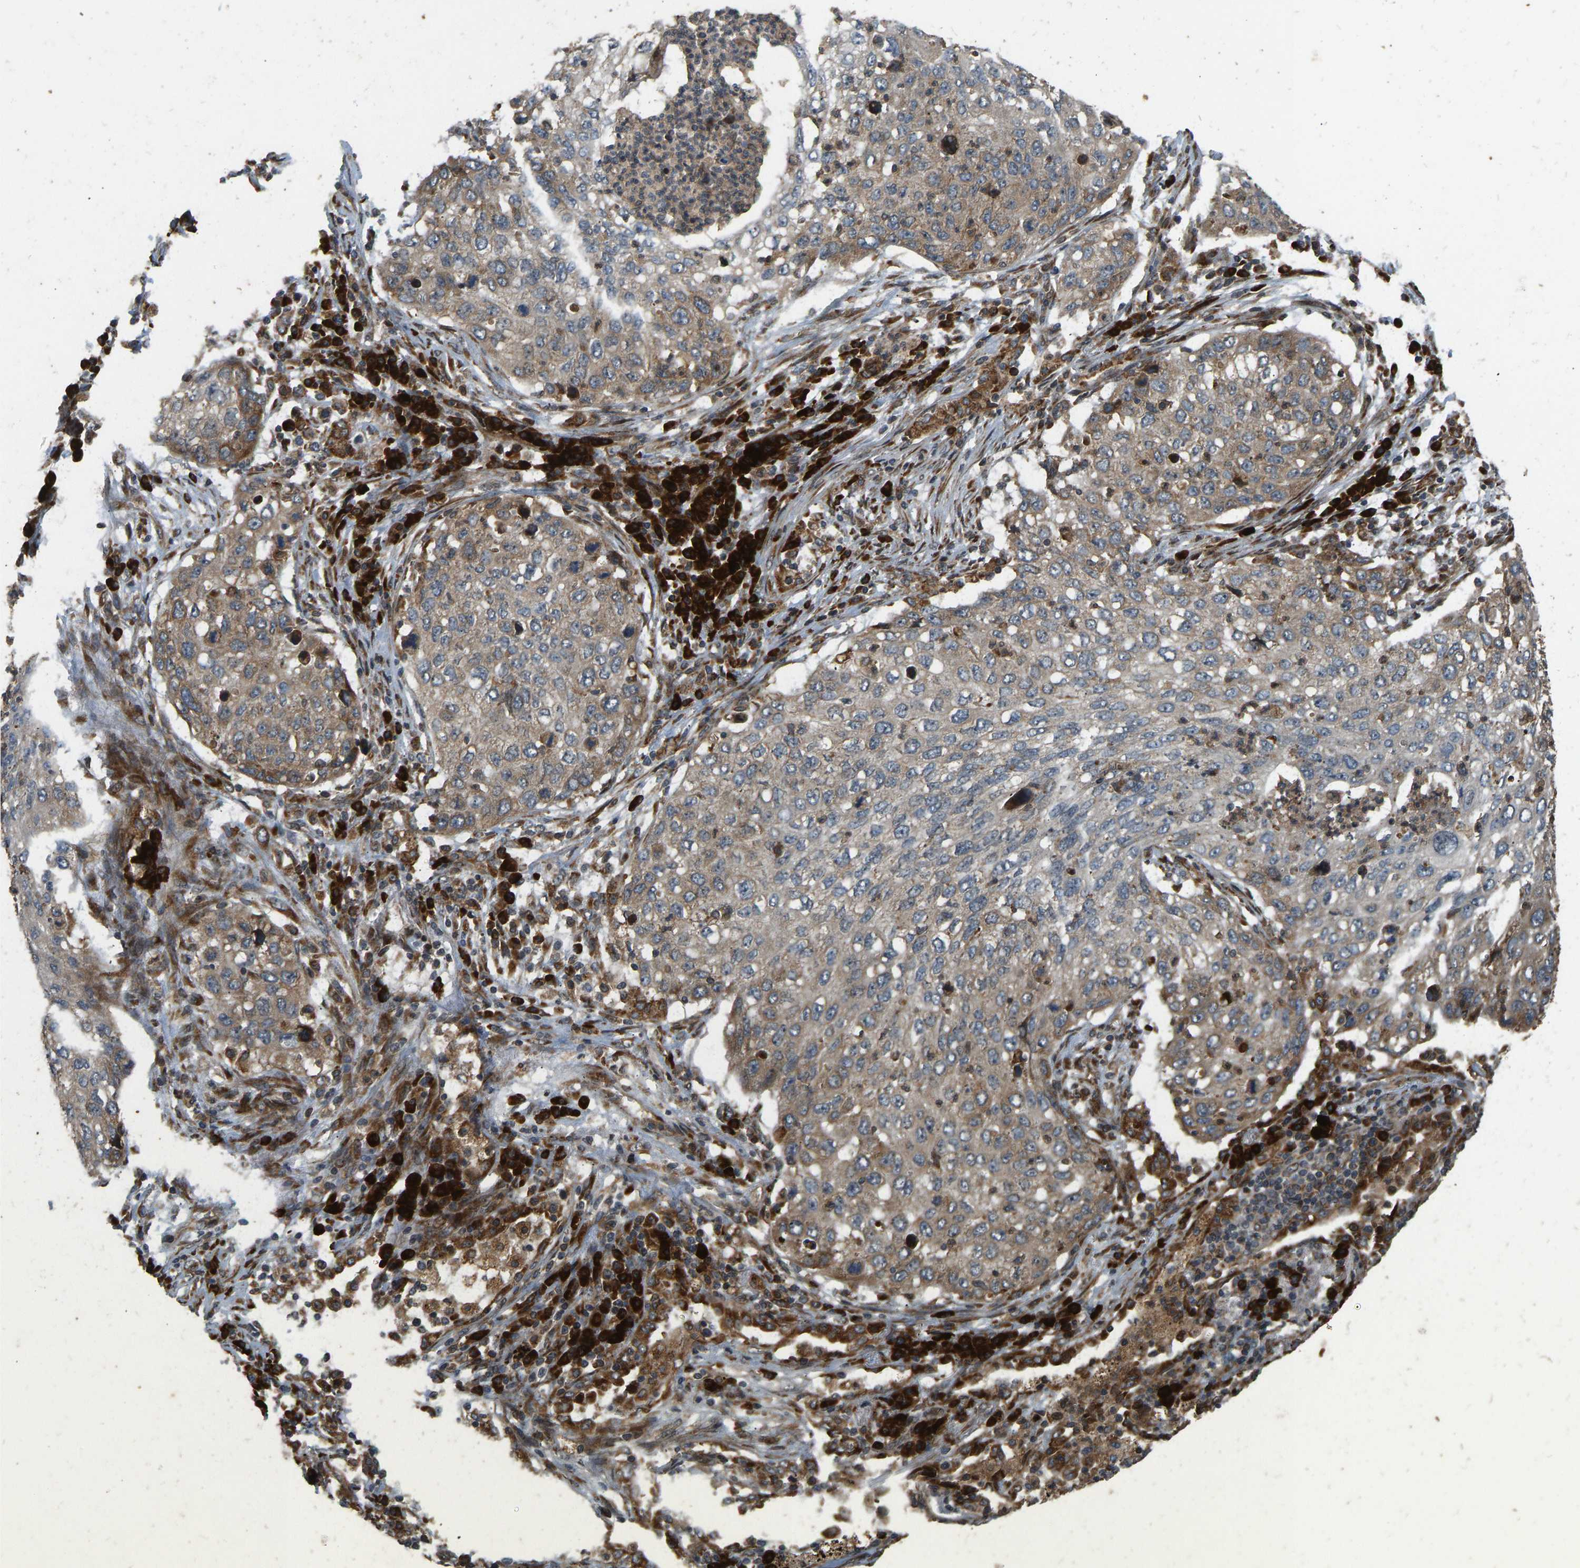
{"staining": {"intensity": "moderate", "quantity": ">75%", "location": "cytoplasmic/membranous"}, "tissue": "lung cancer", "cell_type": "Tumor cells", "image_type": "cancer", "snomed": [{"axis": "morphology", "description": "Squamous cell carcinoma, NOS"}, {"axis": "topography", "description": "Lung"}], "caption": "Immunohistochemical staining of human lung cancer (squamous cell carcinoma) shows medium levels of moderate cytoplasmic/membranous positivity in about >75% of tumor cells.", "gene": "RPN2", "patient": {"sex": "female", "age": 63}}